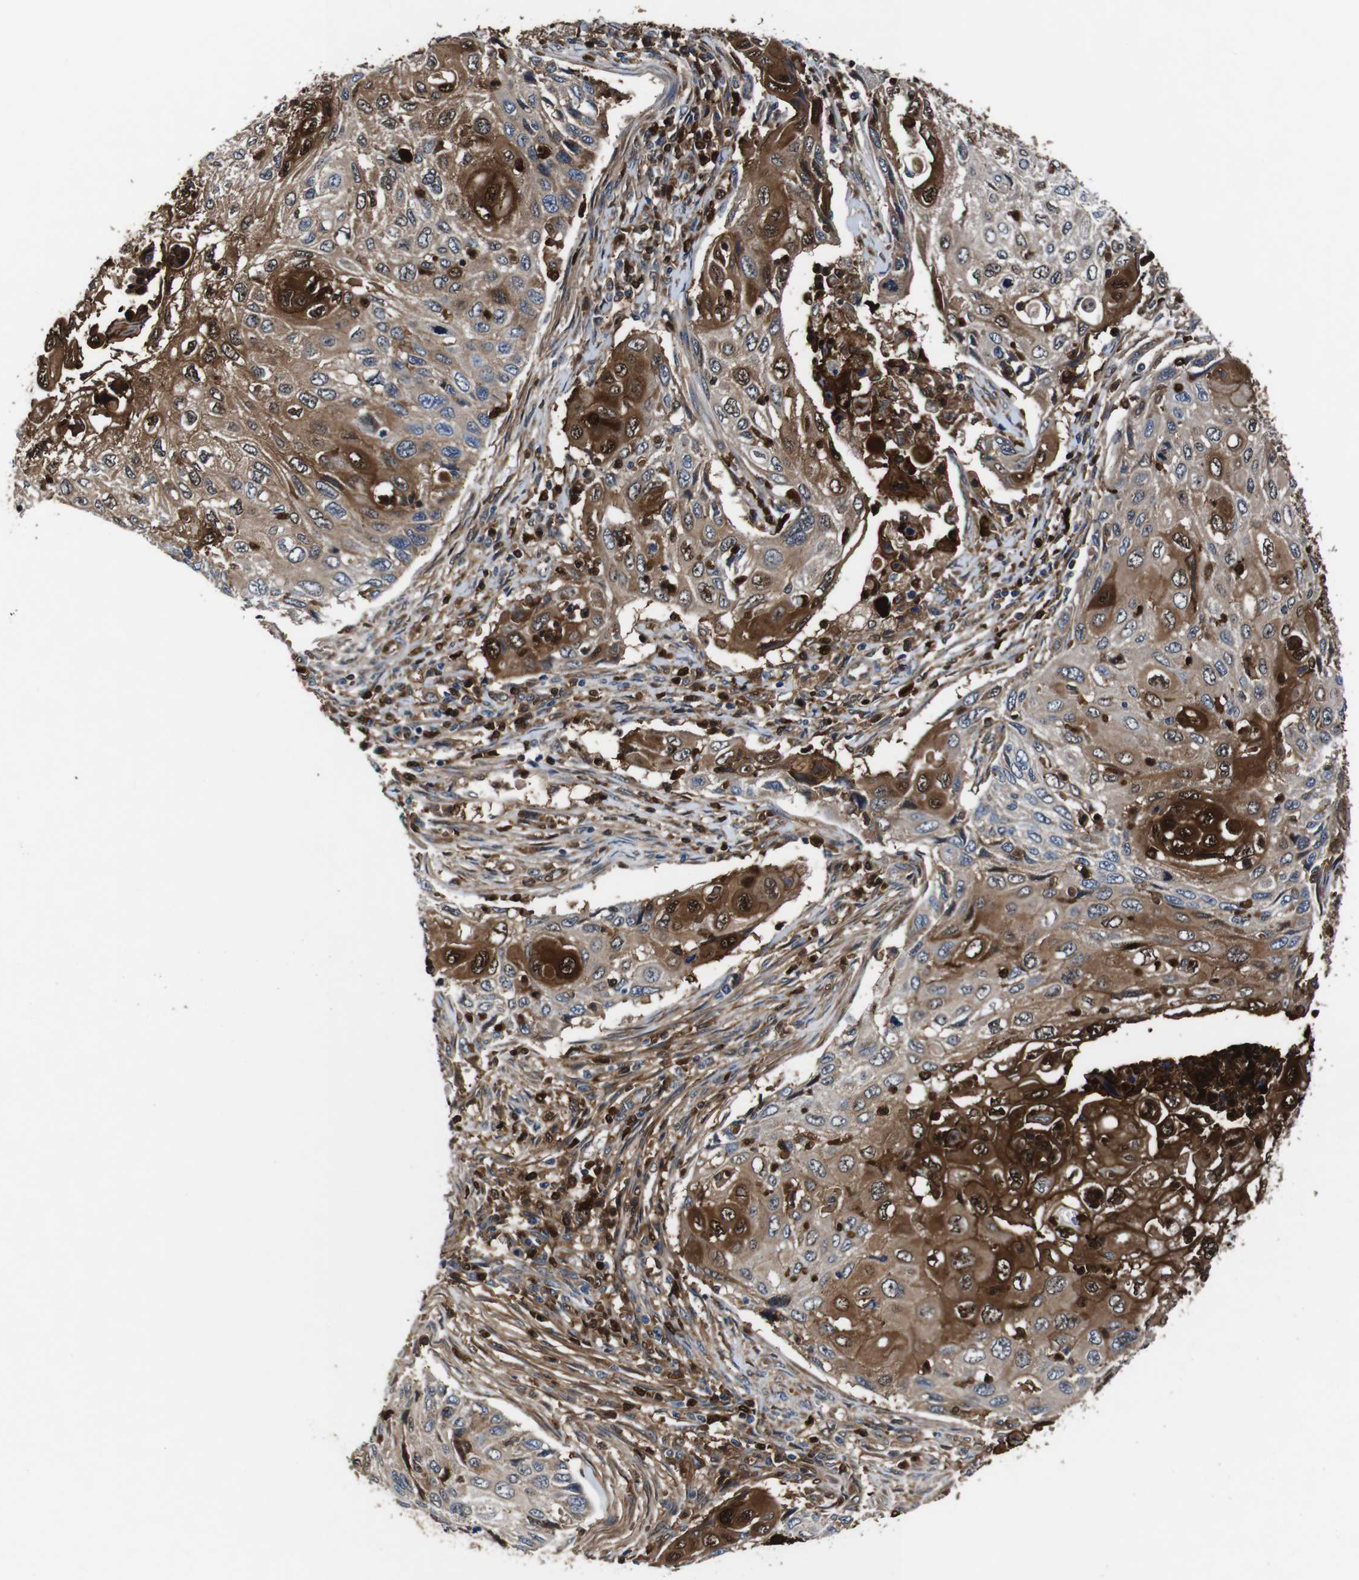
{"staining": {"intensity": "strong", "quantity": ">75%", "location": "cytoplasmic/membranous,nuclear"}, "tissue": "cervical cancer", "cell_type": "Tumor cells", "image_type": "cancer", "snomed": [{"axis": "morphology", "description": "Squamous cell carcinoma, NOS"}, {"axis": "topography", "description": "Cervix"}], "caption": "Immunohistochemical staining of human cervical cancer shows high levels of strong cytoplasmic/membranous and nuclear protein expression in about >75% of tumor cells.", "gene": "ANXA1", "patient": {"sex": "female", "age": 70}}